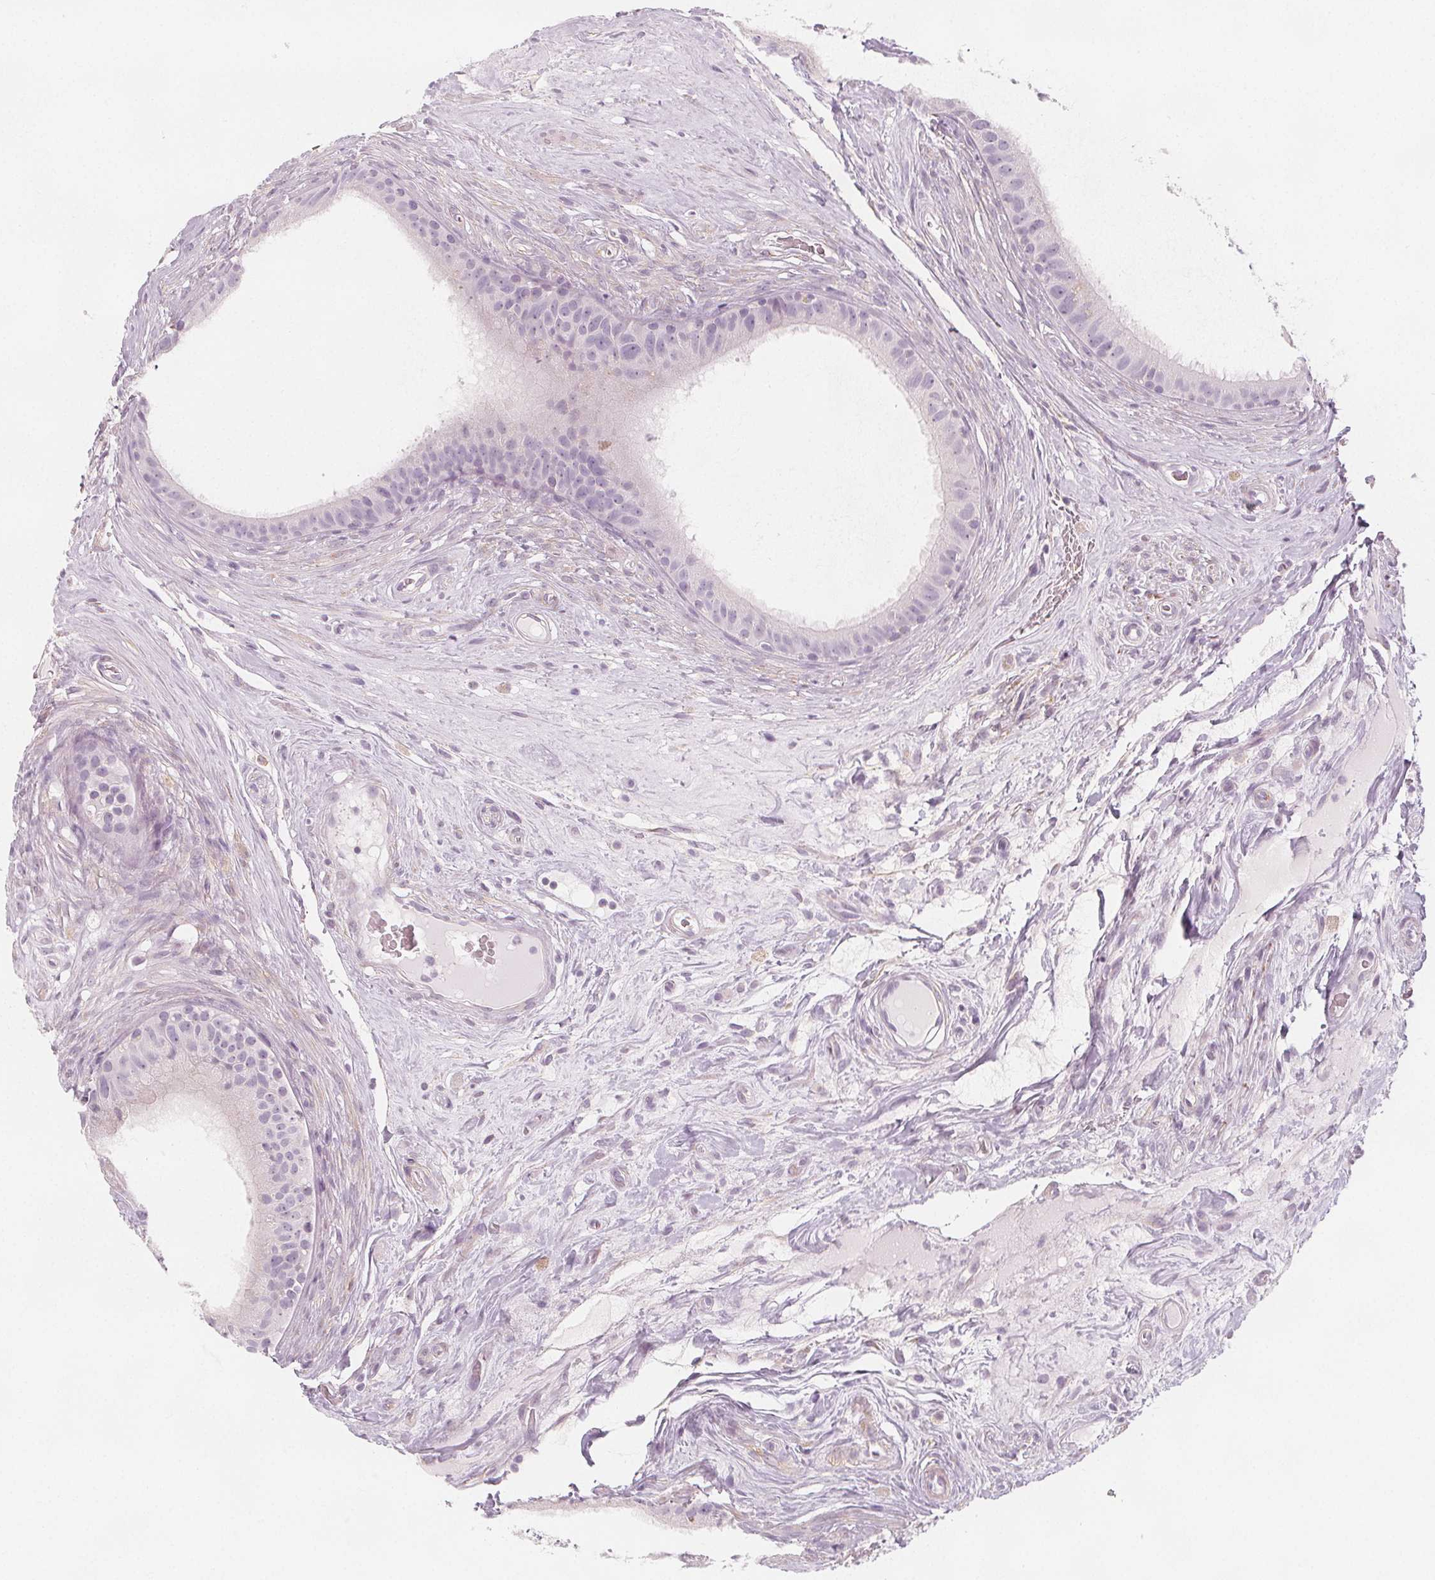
{"staining": {"intensity": "negative", "quantity": "none", "location": "none"}, "tissue": "epididymis", "cell_type": "Glandular cells", "image_type": "normal", "snomed": [{"axis": "morphology", "description": "Normal tissue, NOS"}, {"axis": "topography", "description": "Epididymis"}], "caption": "Glandular cells show no significant protein staining in unremarkable epididymis.", "gene": "MAP1A", "patient": {"sex": "male", "age": 59}}